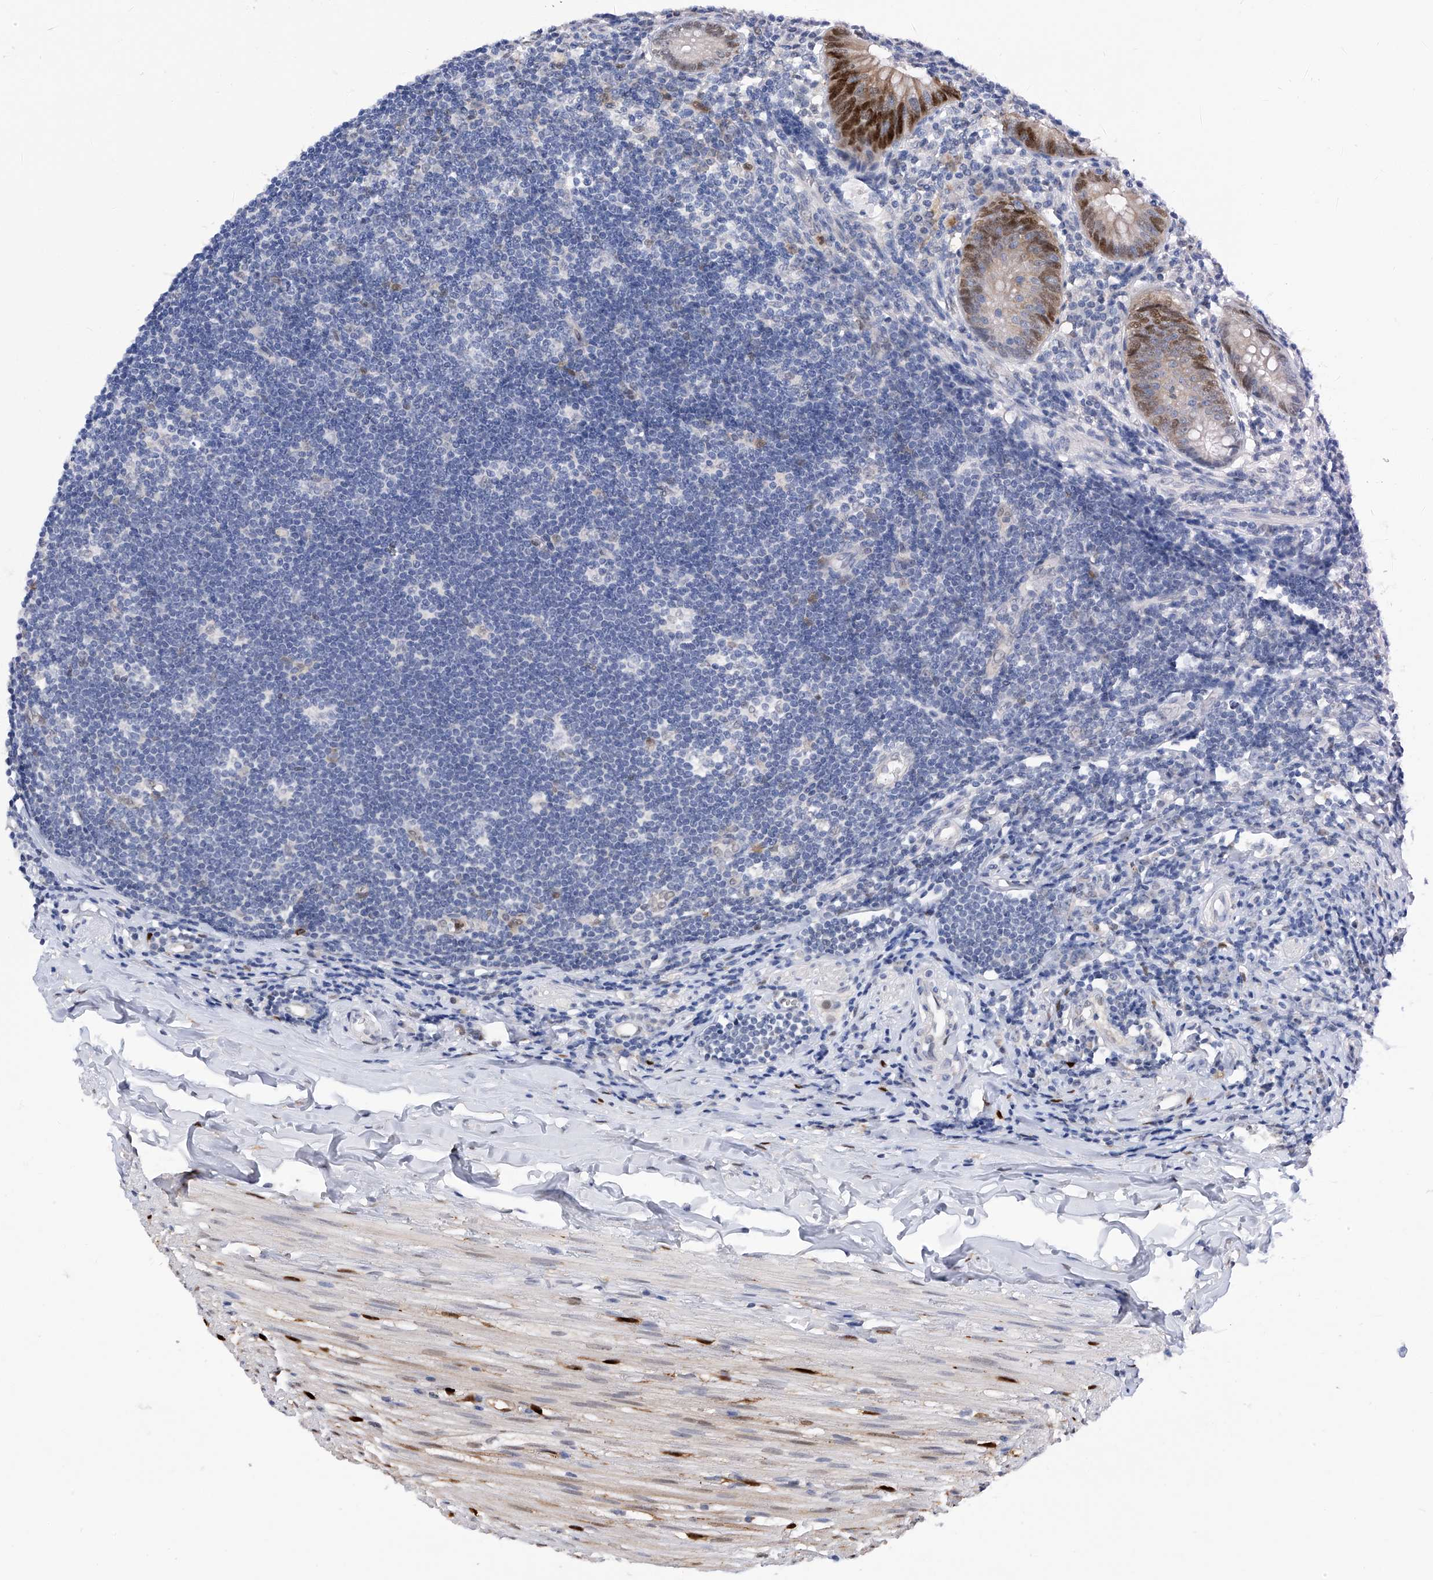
{"staining": {"intensity": "moderate", "quantity": "25%-75%", "location": "nuclear"}, "tissue": "appendix", "cell_type": "Glandular cells", "image_type": "normal", "snomed": [{"axis": "morphology", "description": "Normal tissue, NOS"}, {"axis": "topography", "description": "Appendix"}], "caption": "Immunohistochemistry (IHC) image of benign human appendix stained for a protein (brown), which exhibits medium levels of moderate nuclear staining in about 25%-75% of glandular cells.", "gene": "PHF20", "patient": {"sex": "female", "age": 54}}